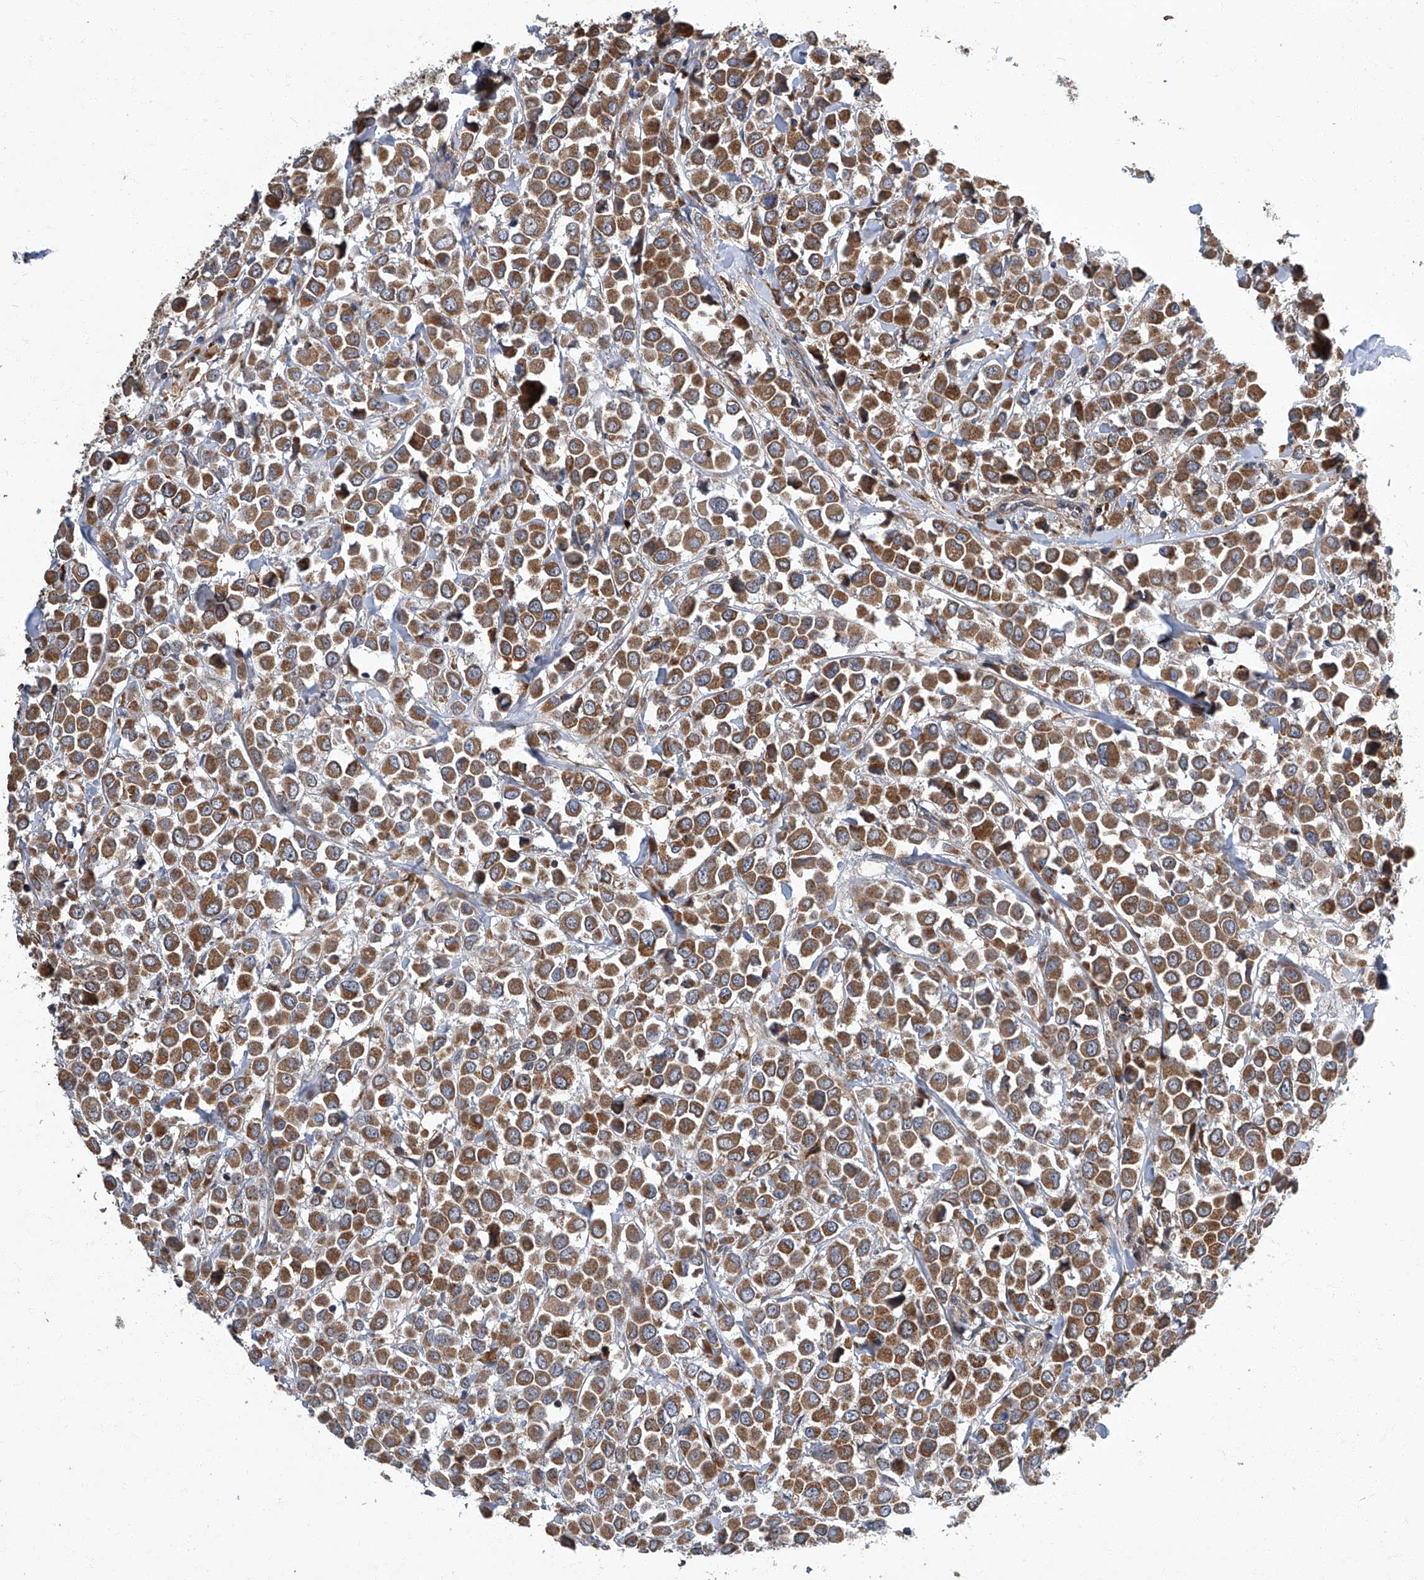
{"staining": {"intensity": "moderate", "quantity": ">75%", "location": "cytoplasmic/membranous"}, "tissue": "breast cancer", "cell_type": "Tumor cells", "image_type": "cancer", "snomed": [{"axis": "morphology", "description": "Duct carcinoma"}, {"axis": "topography", "description": "Breast"}], "caption": "The photomicrograph shows staining of breast cancer, revealing moderate cytoplasmic/membranous protein expression (brown color) within tumor cells.", "gene": "TNFRSF13B", "patient": {"sex": "female", "age": 61}}